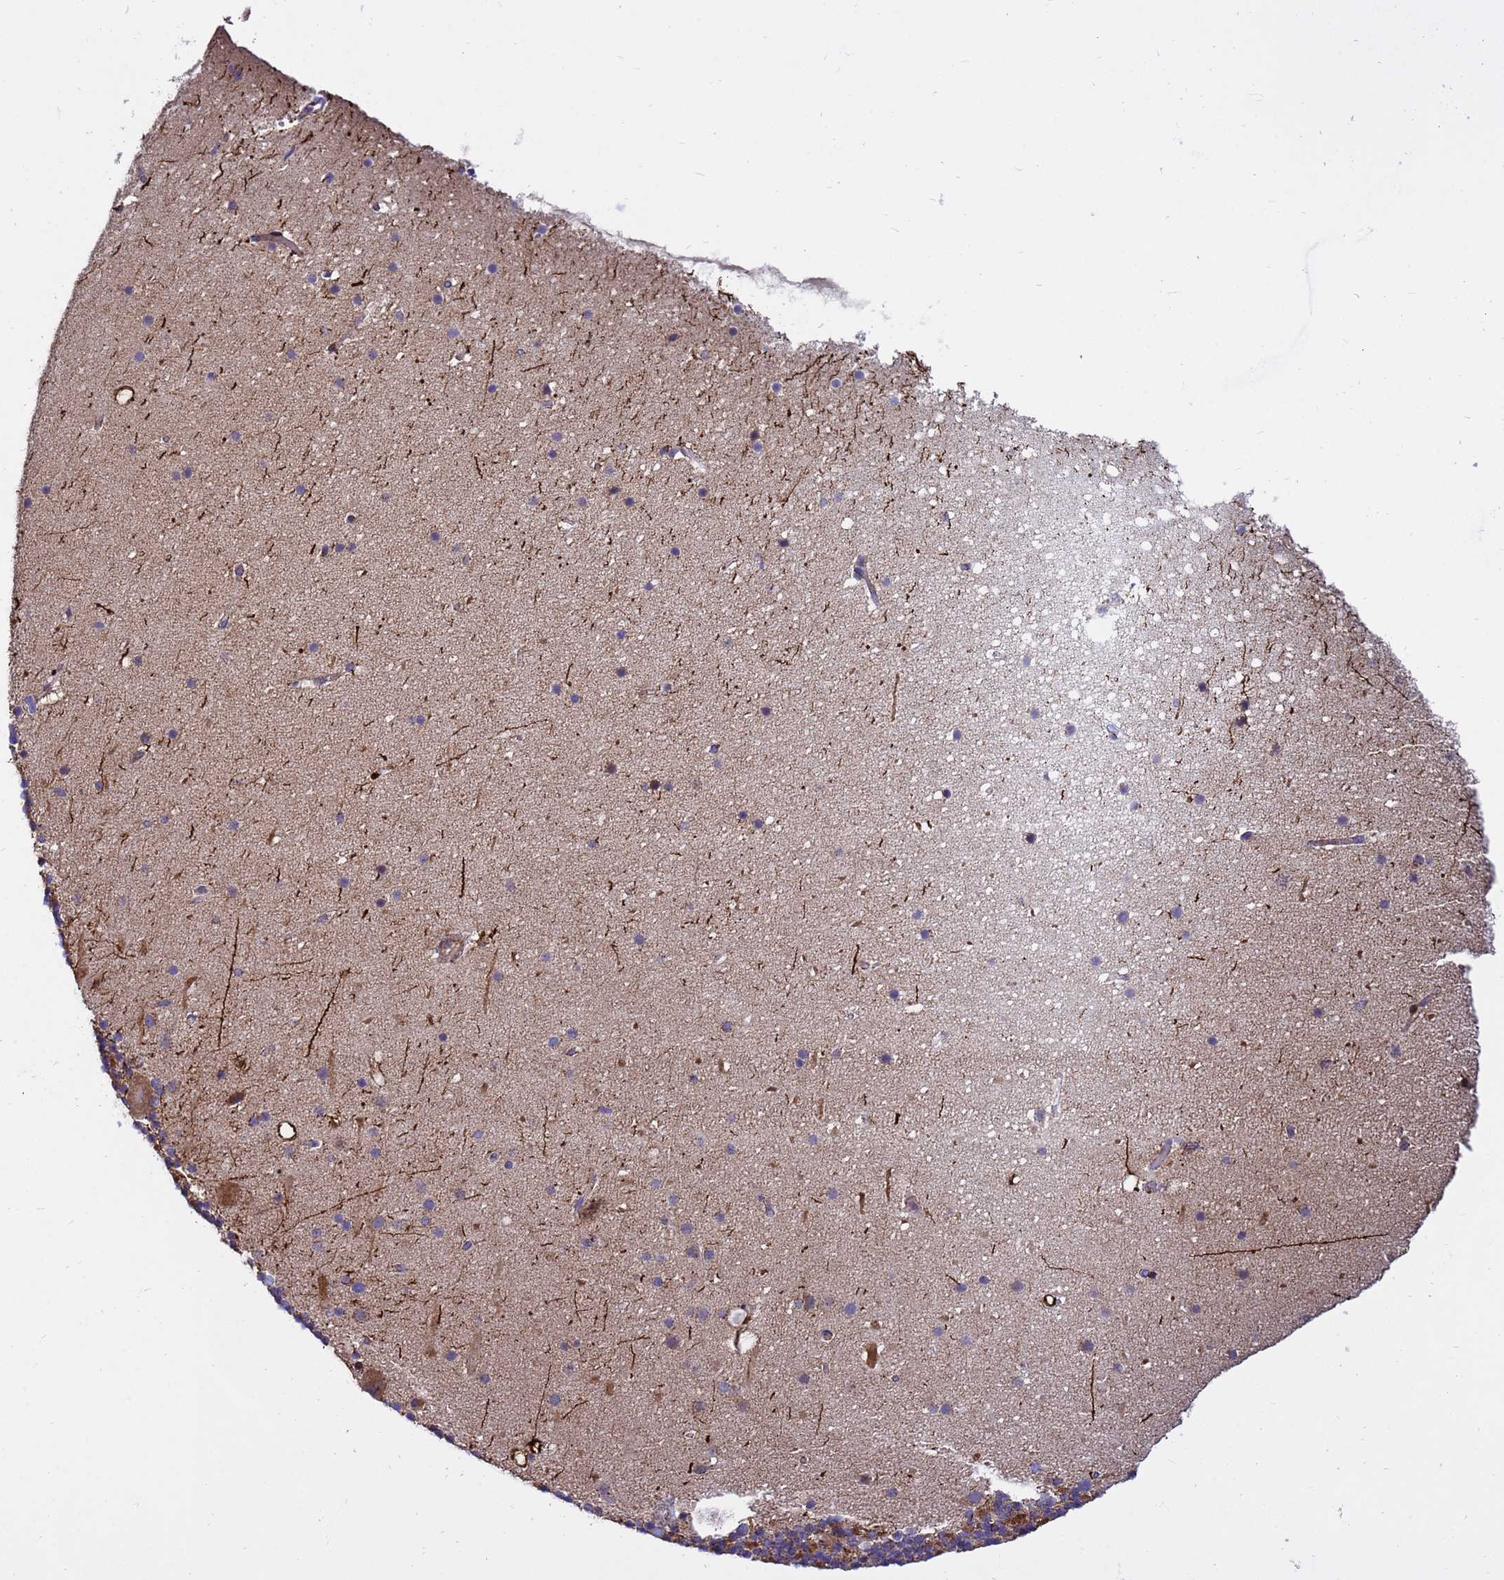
{"staining": {"intensity": "moderate", "quantity": "25%-75%", "location": "cytoplasmic/membranous"}, "tissue": "cerebellum", "cell_type": "Cells in granular layer", "image_type": "normal", "snomed": [{"axis": "morphology", "description": "Normal tissue, NOS"}, {"axis": "topography", "description": "Cerebellum"}], "caption": "A medium amount of moderate cytoplasmic/membranous expression is present in approximately 25%-75% of cells in granular layer in benign cerebellum.", "gene": "TUBGCP3", "patient": {"sex": "male", "age": 57}}